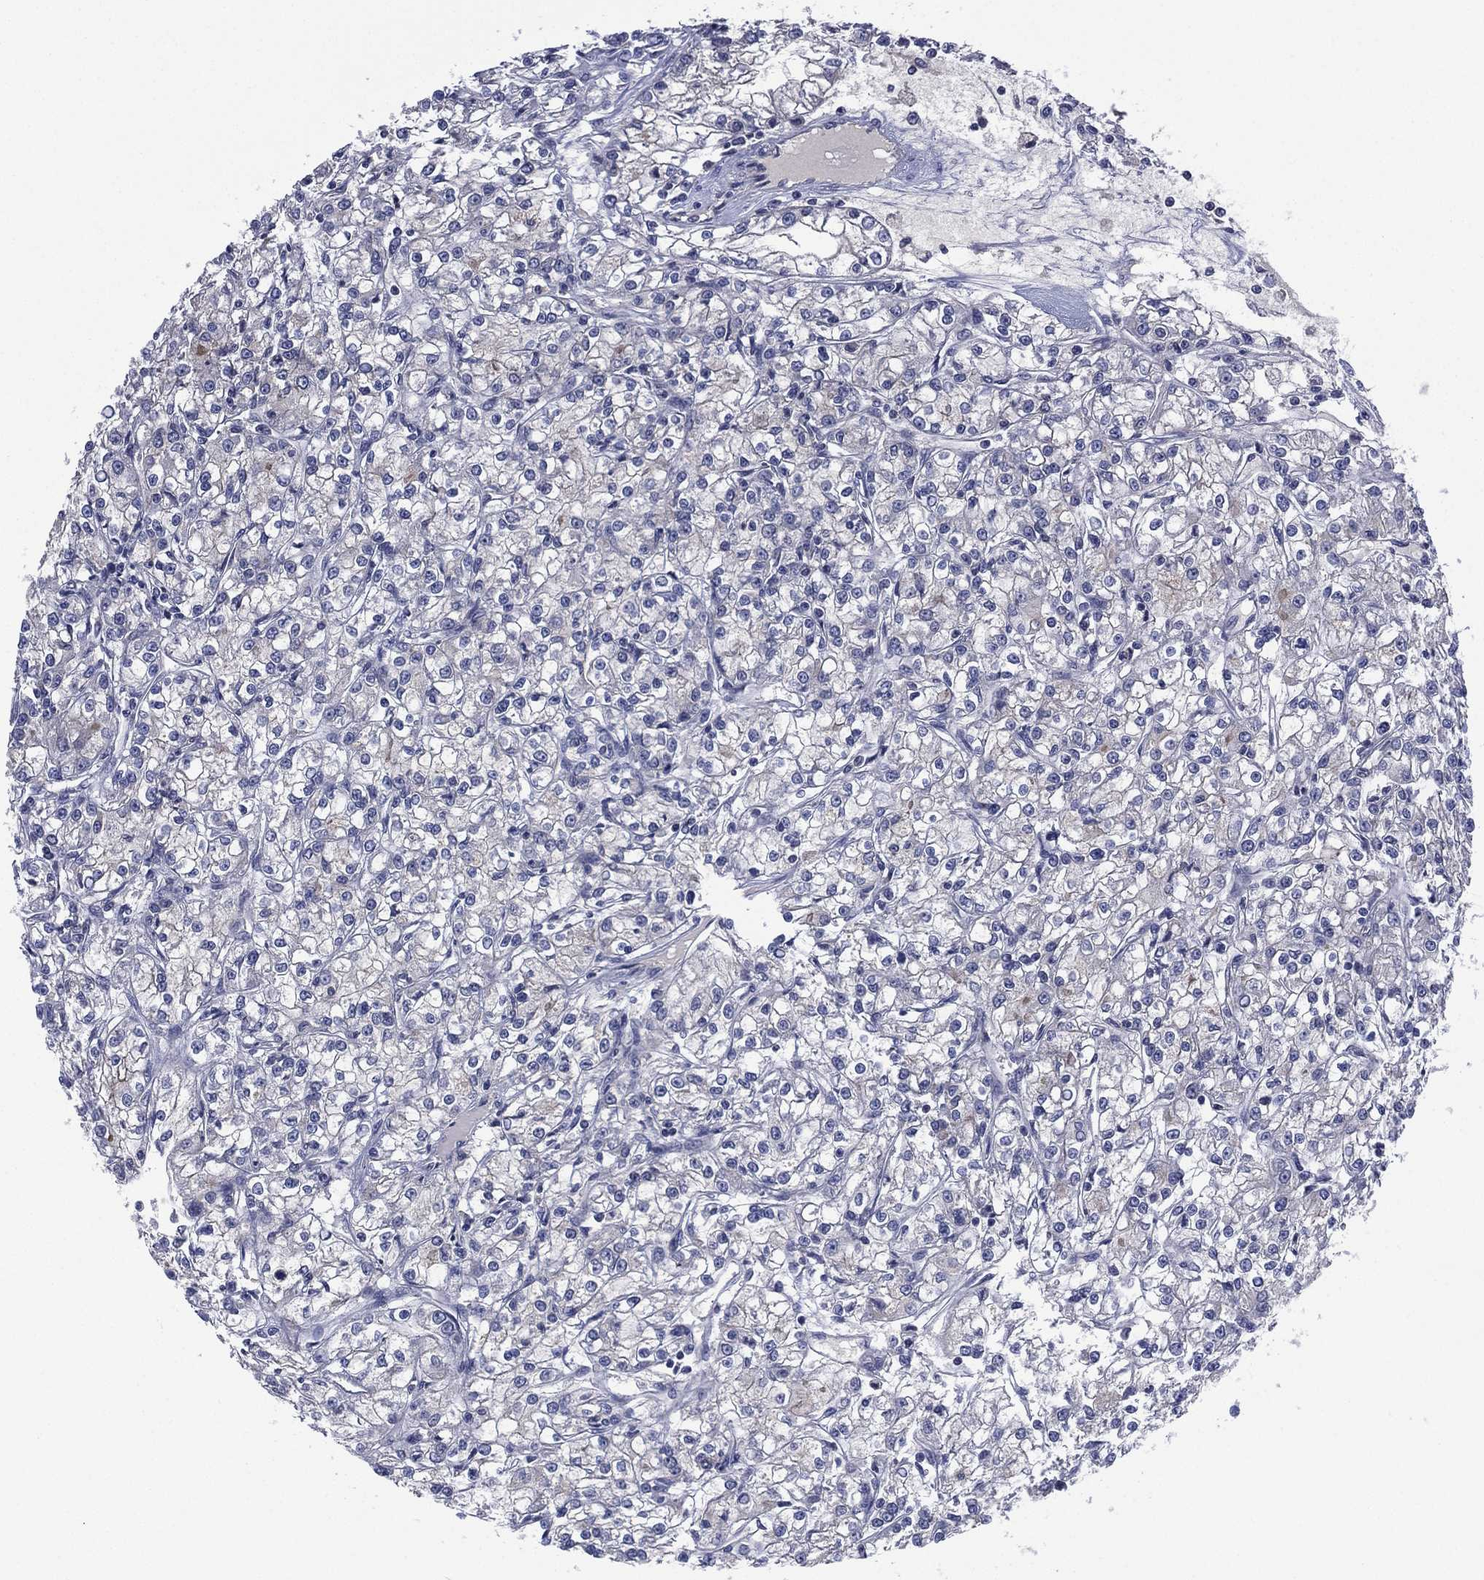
{"staining": {"intensity": "negative", "quantity": "none", "location": "none"}, "tissue": "renal cancer", "cell_type": "Tumor cells", "image_type": "cancer", "snomed": [{"axis": "morphology", "description": "Adenocarcinoma, NOS"}, {"axis": "topography", "description": "Kidney"}], "caption": "An immunohistochemistry (IHC) photomicrograph of renal cancer is shown. There is no staining in tumor cells of renal cancer. (DAB IHC with hematoxylin counter stain).", "gene": "MPP7", "patient": {"sex": "female", "age": 59}}